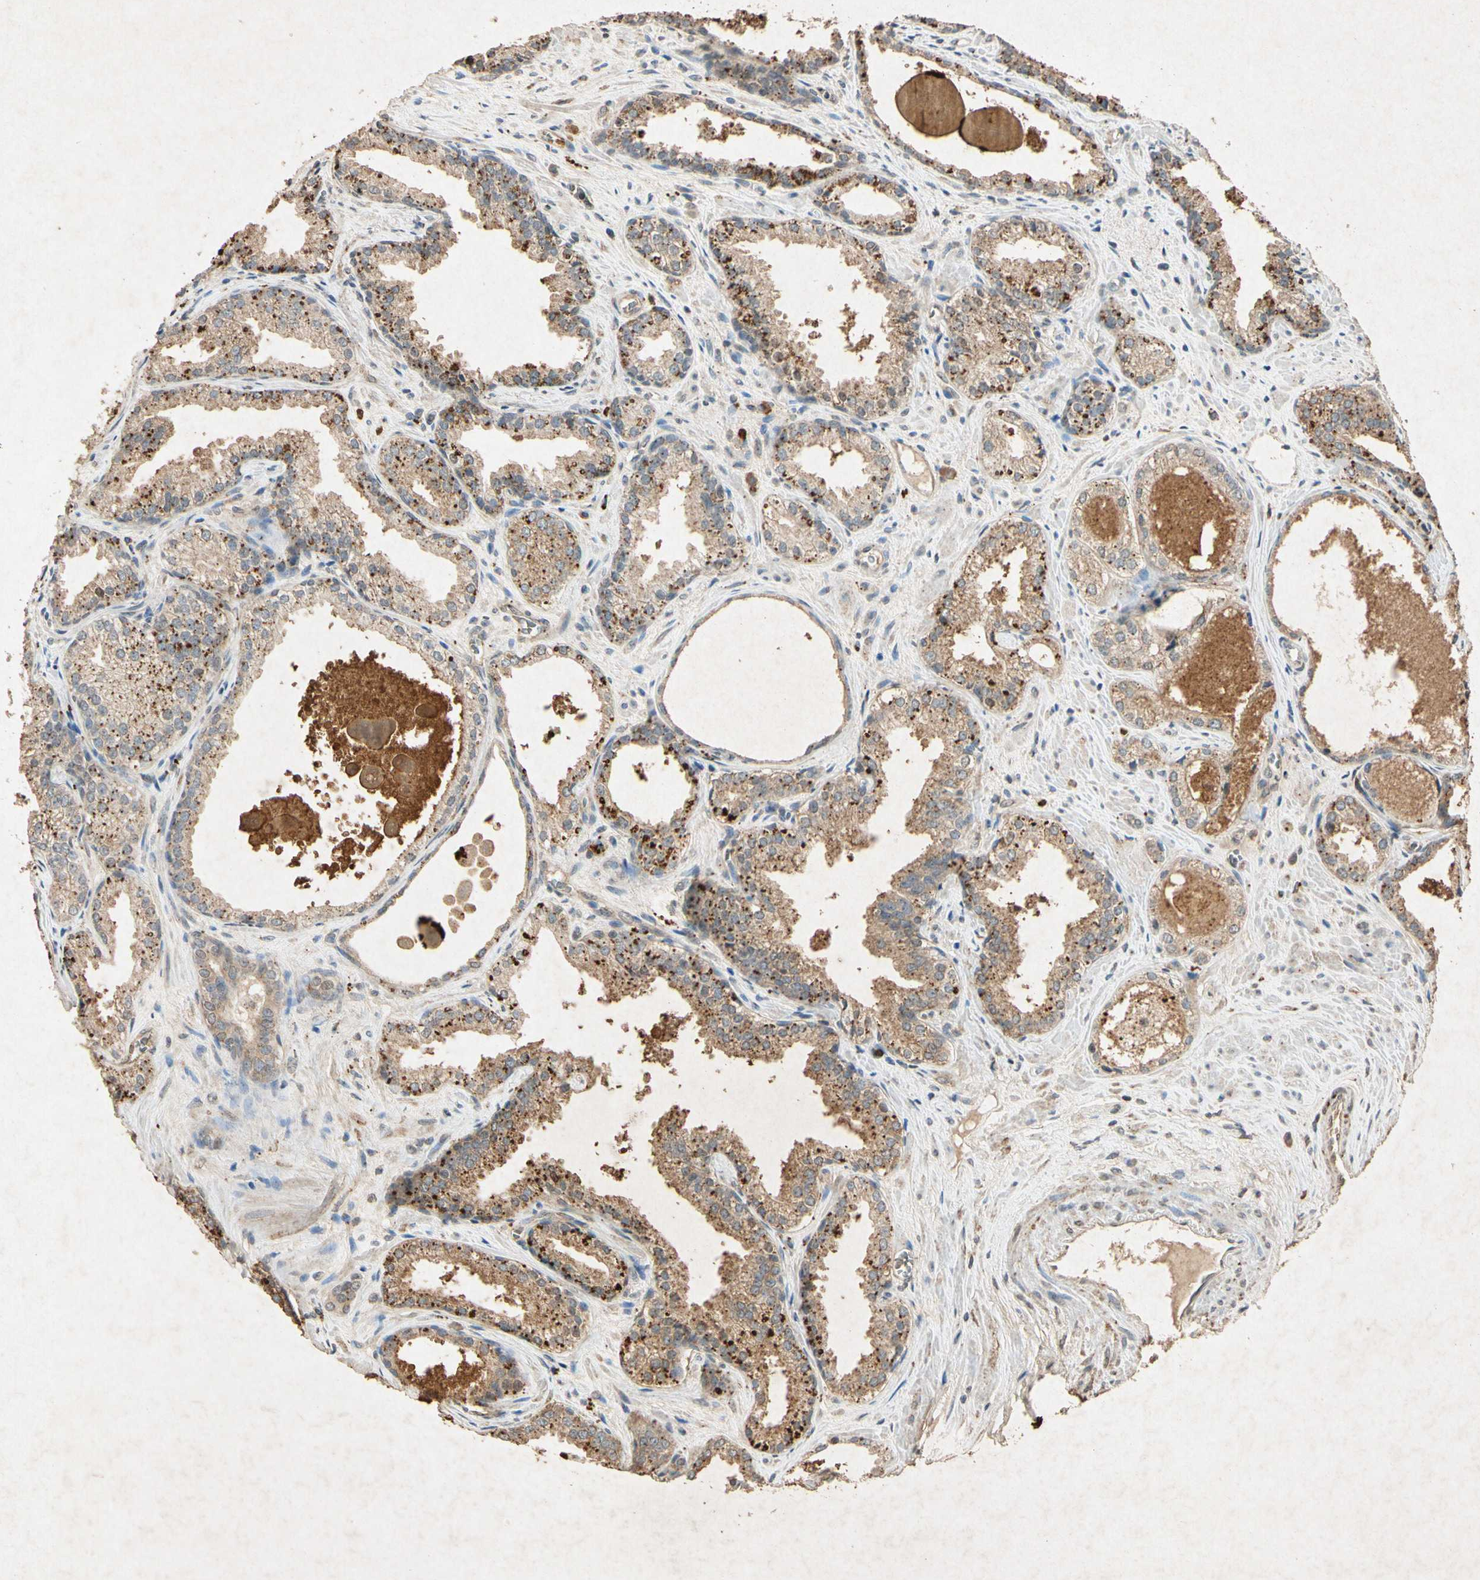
{"staining": {"intensity": "weak", "quantity": ">75%", "location": "cytoplasmic/membranous"}, "tissue": "prostate cancer", "cell_type": "Tumor cells", "image_type": "cancer", "snomed": [{"axis": "morphology", "description": "Adenocarcinoma, Low grade"}, {"axis": "topography", "description": "Prostate"}], "caption": "Prostate cancer stained for a protein exhibits weak cytoplasmic/membranous positivity in tumor cells.", "gene": "MSRB1", "patient": {"sex": "male", "age": 60}}